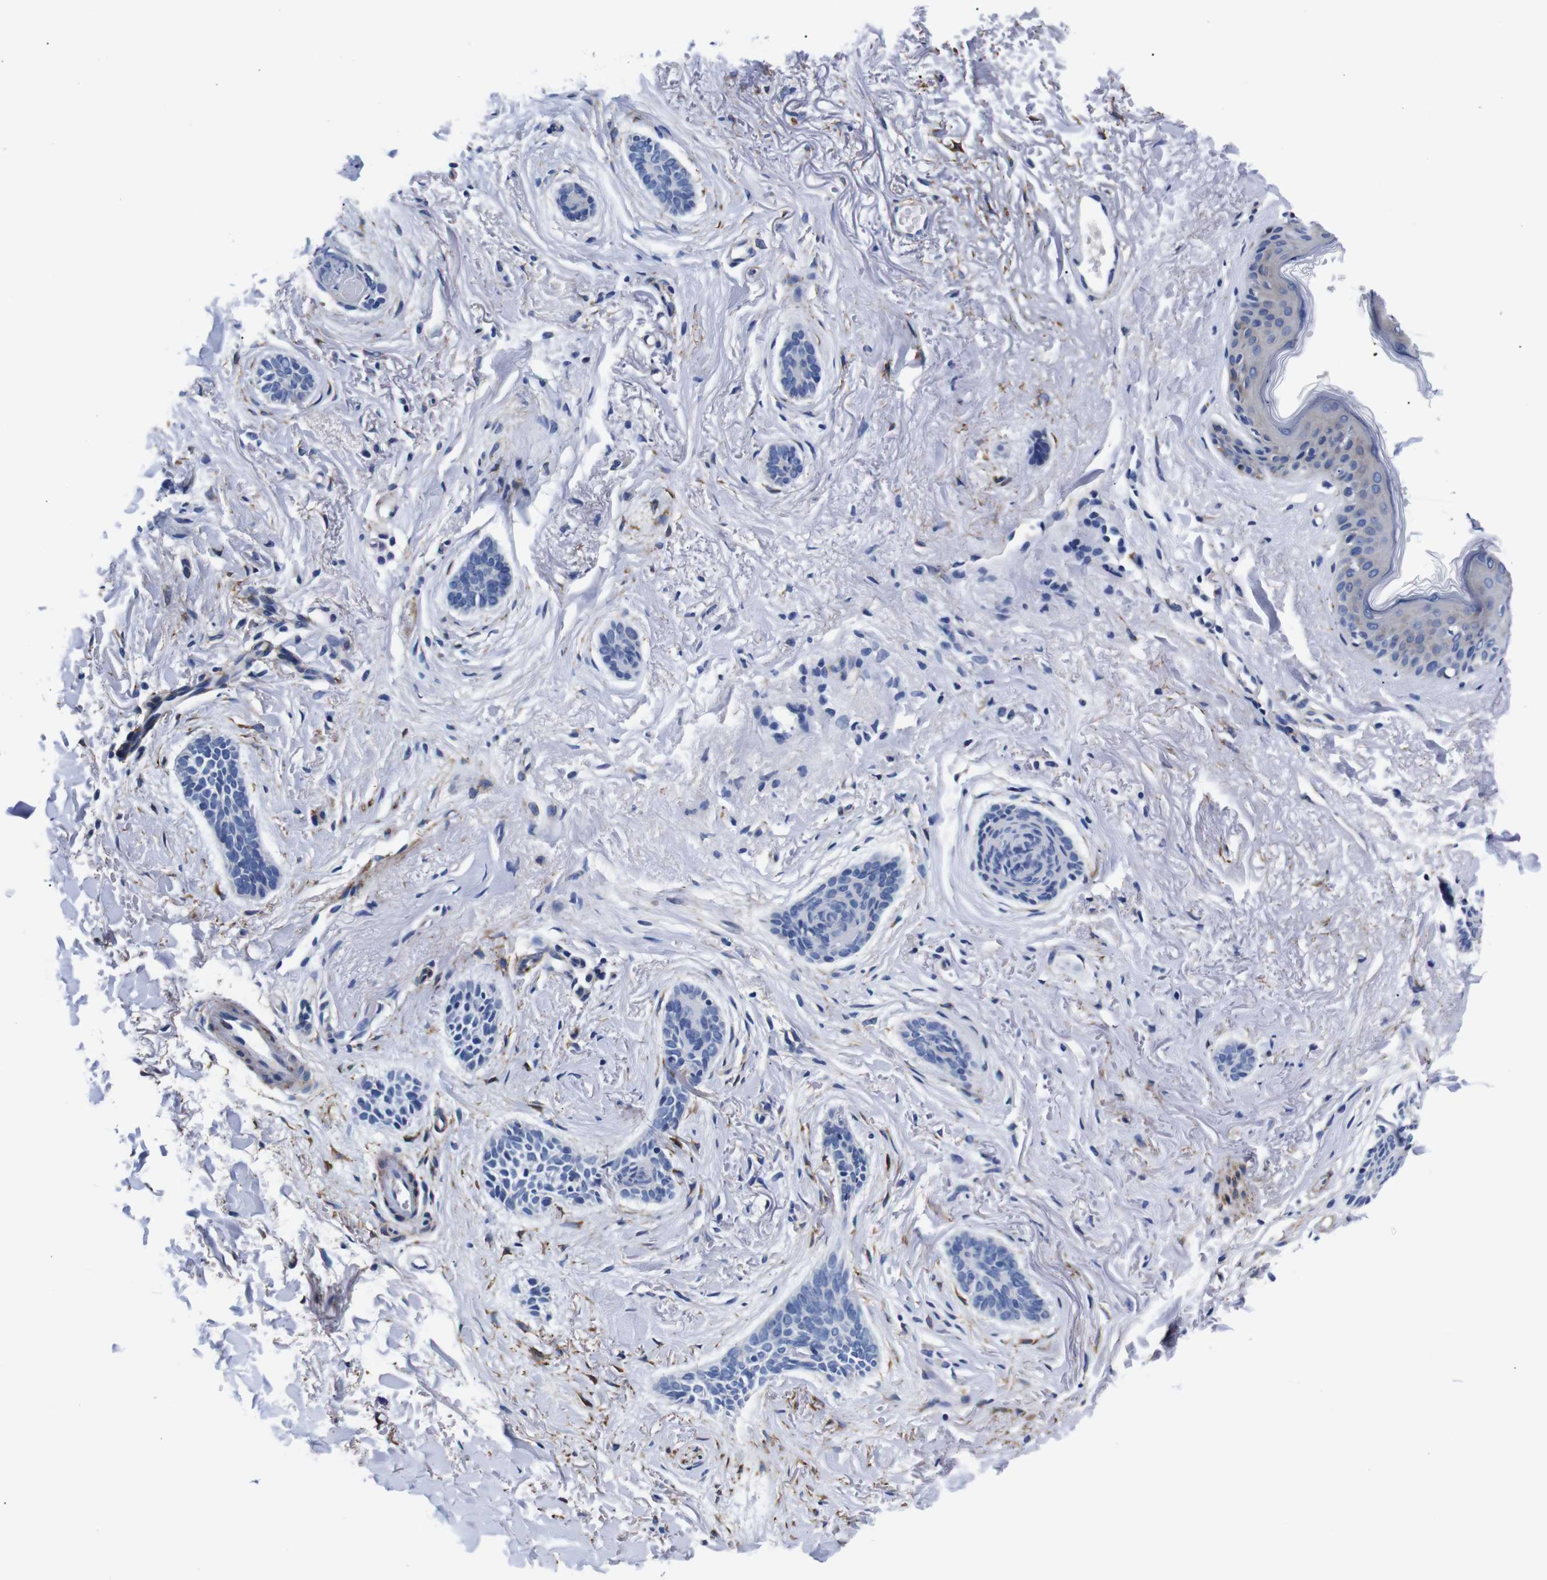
{"staining": {"intensity": "negative", "quantity": "none", "location": "none"}, "tissue": "skin cancer", "cell_type": "Tumor cells", "image_type": "cancer", "snomed": [{"axis": "morphology", "description": "Basal cell carcinoma"}, {"axis": "topography", "description": "Skin"}], "caption": "Immunohistochemistry (IHC) image of neoplastic tissue: skin basal cell carcinoma stained with DAB (3,3'-diaminobenzidine) demonstrates no significant protein expression in tumor cells.", "gene": "LRIG1", "patient": {"sex": "female", "age": 84}}